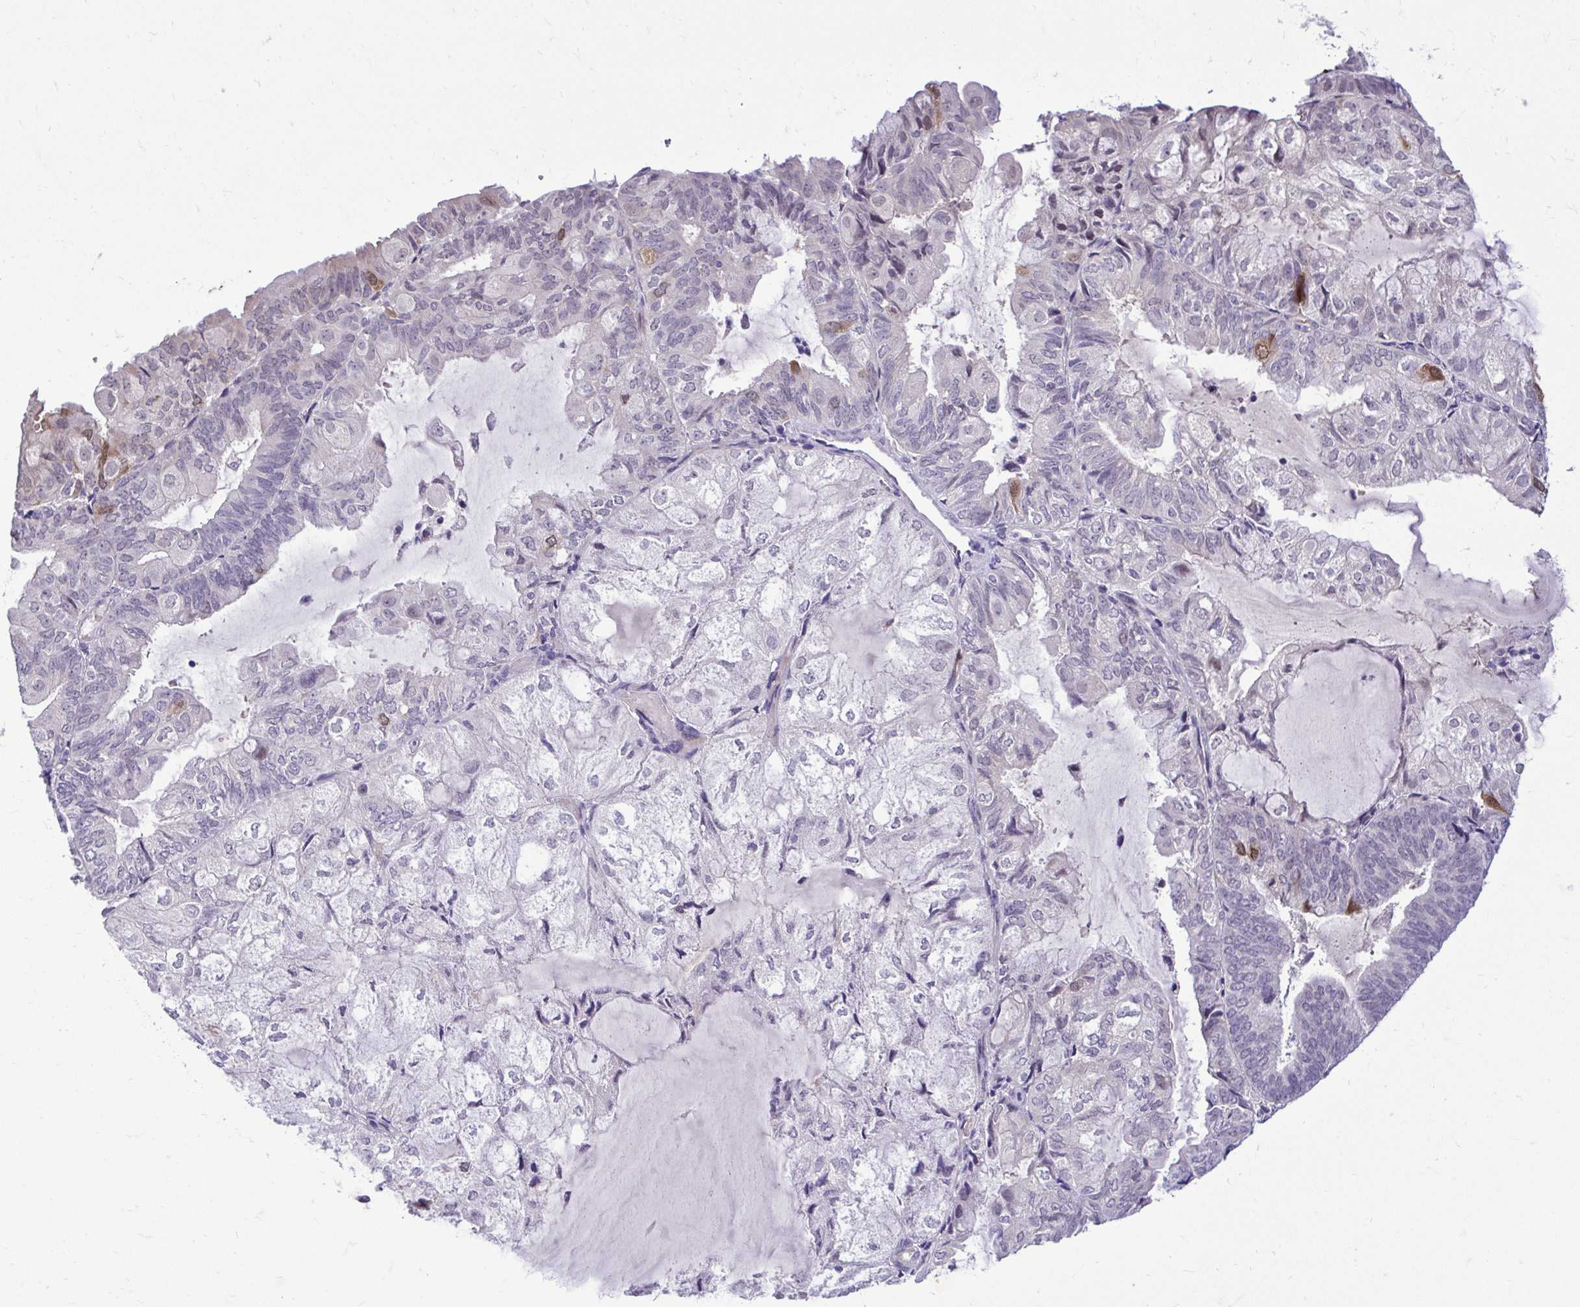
{"staining": {"intensity": "negative", "quantity": "none", "location": "none"}, "tissue": "endometrial cancer", "cell_type": "Tumor cells", "image_type": "cancer", "snomed": [{"axis": "morphology", "description": "Adenocarcinoma, NOS"}, {"axis": "topography", "description": "Endometrium"}], "caption": "This is an IHC image of human endometrial adenocarcinoma. There is no staining in tumor cells.", "gene": "CDC20", "patient": {"sex": "female", "age": 81}}